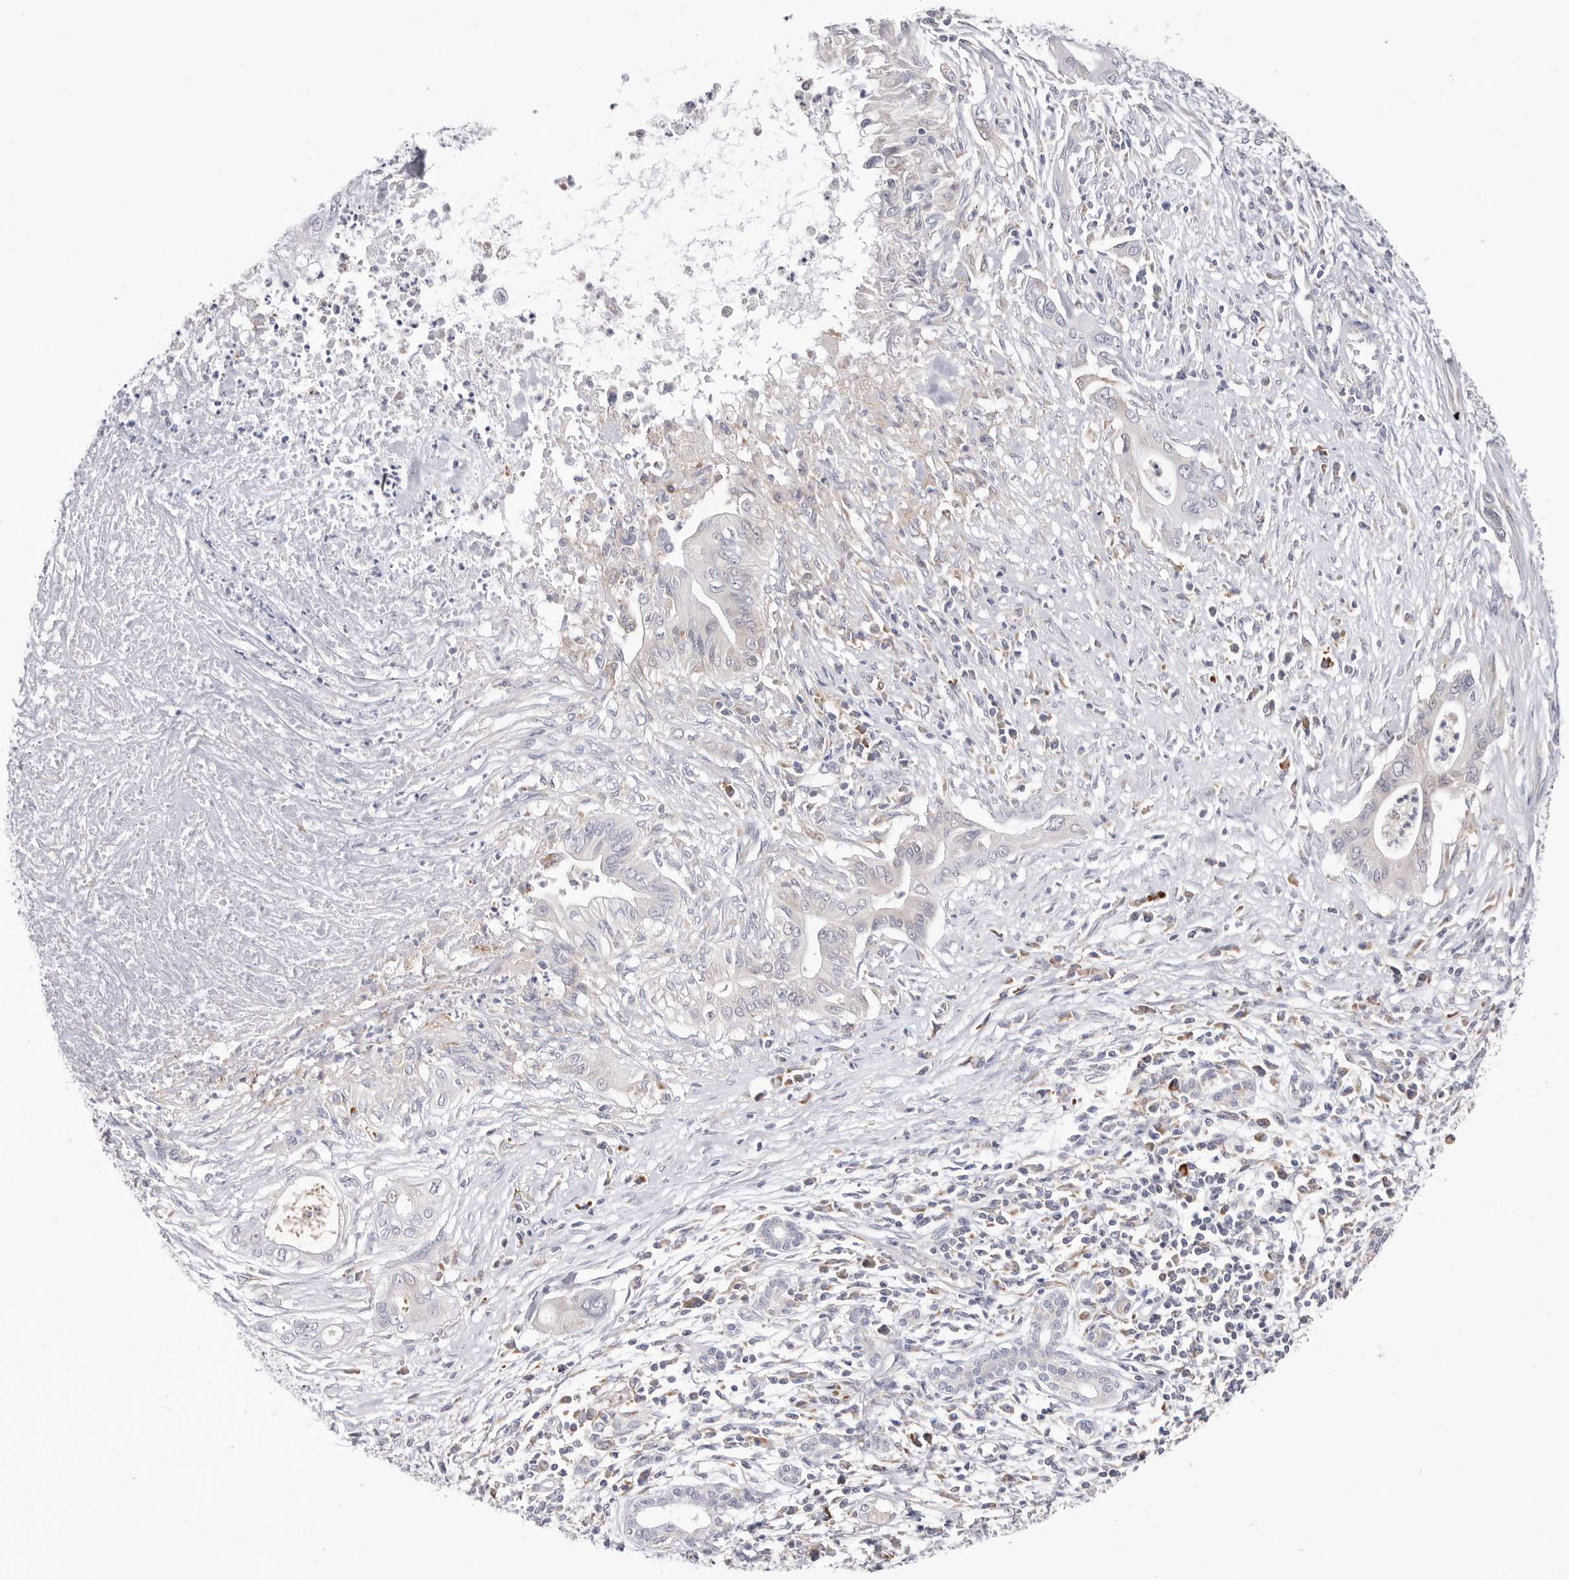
{"staining": {"intensity": "negative", "quantity": "none", "location": "none"}, "tissue": "pancreatic cancer", "cell_type": "Tumor cells", "image_type": "cancer", "snomed": [{"axis": "morphology", "description": "Adenocarcinoma, NOS"}, {"axis": "topography", "description": "Pancreas"}], "caption": "Immunohistochemistry (IHC) micrograph of neoplastic tissue: human pancreatic adenocarcinoma stained with DAB displays no significant protein expression in tumor cells.", "gene": "RNF213", "patient": {"sex": "male", "age": 58}}